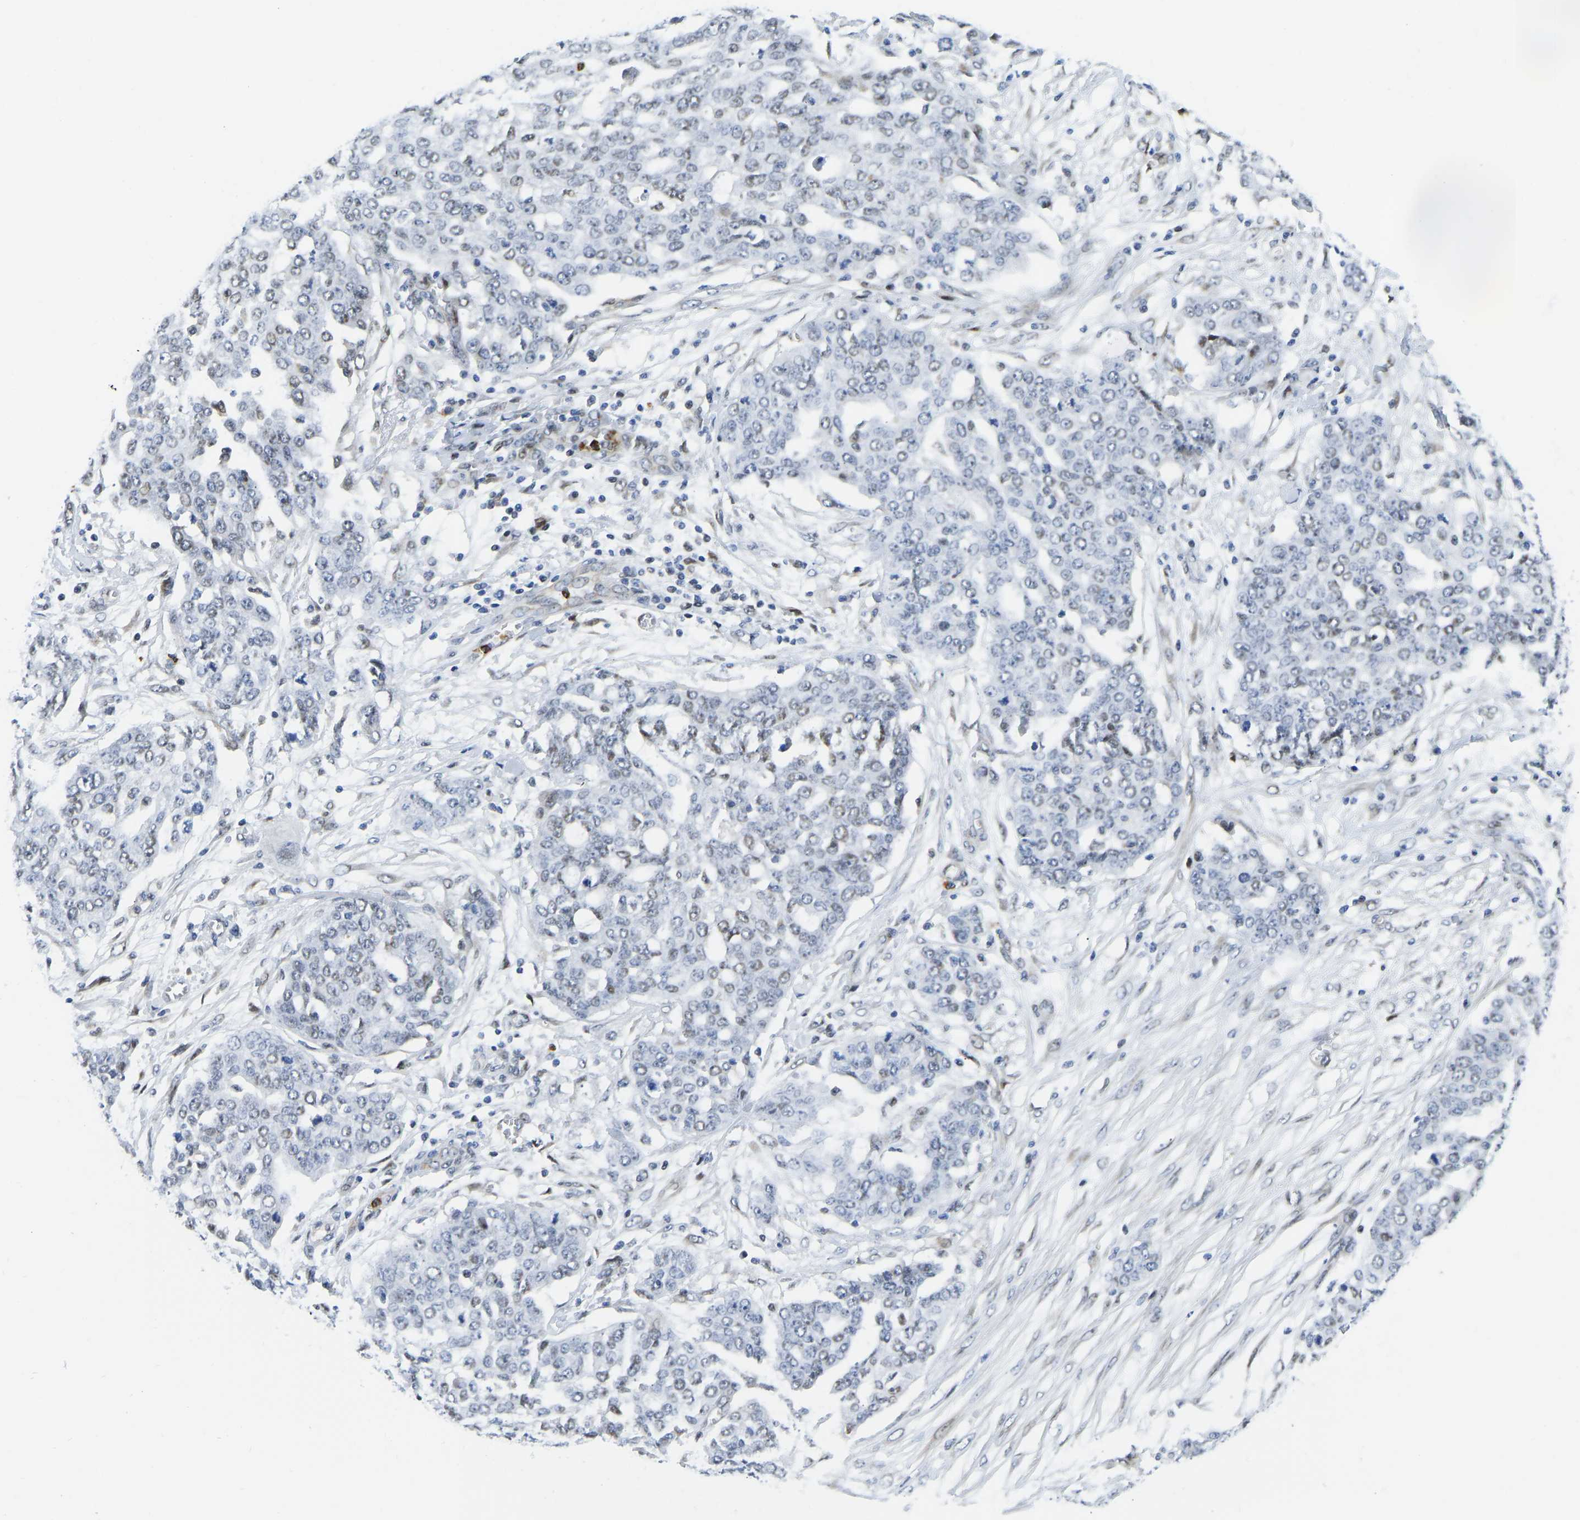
{"staining": {"intensity": "moderate", "quantity": "<25%", "location": "nuclear"}, "tissue": "ovarian cancer", "cell_type": "Tumor cells", "image_type": "cancer", "snomed": [{"axis": "morphology", "description": "Cystadenocarcinoma, serous, NOS"}, {"axis": "topography", "description": "Soft tissue"}, {"axis": "topography", "description": "Ovary"}], "caption": "Tumor cells reveal low levels of moderate nuclear expression in about <25% of cells in serous cystadenocarcinoma (ovarian).", "gene": "HDAC5", "patient": {"sex": "female", "age": 57}}